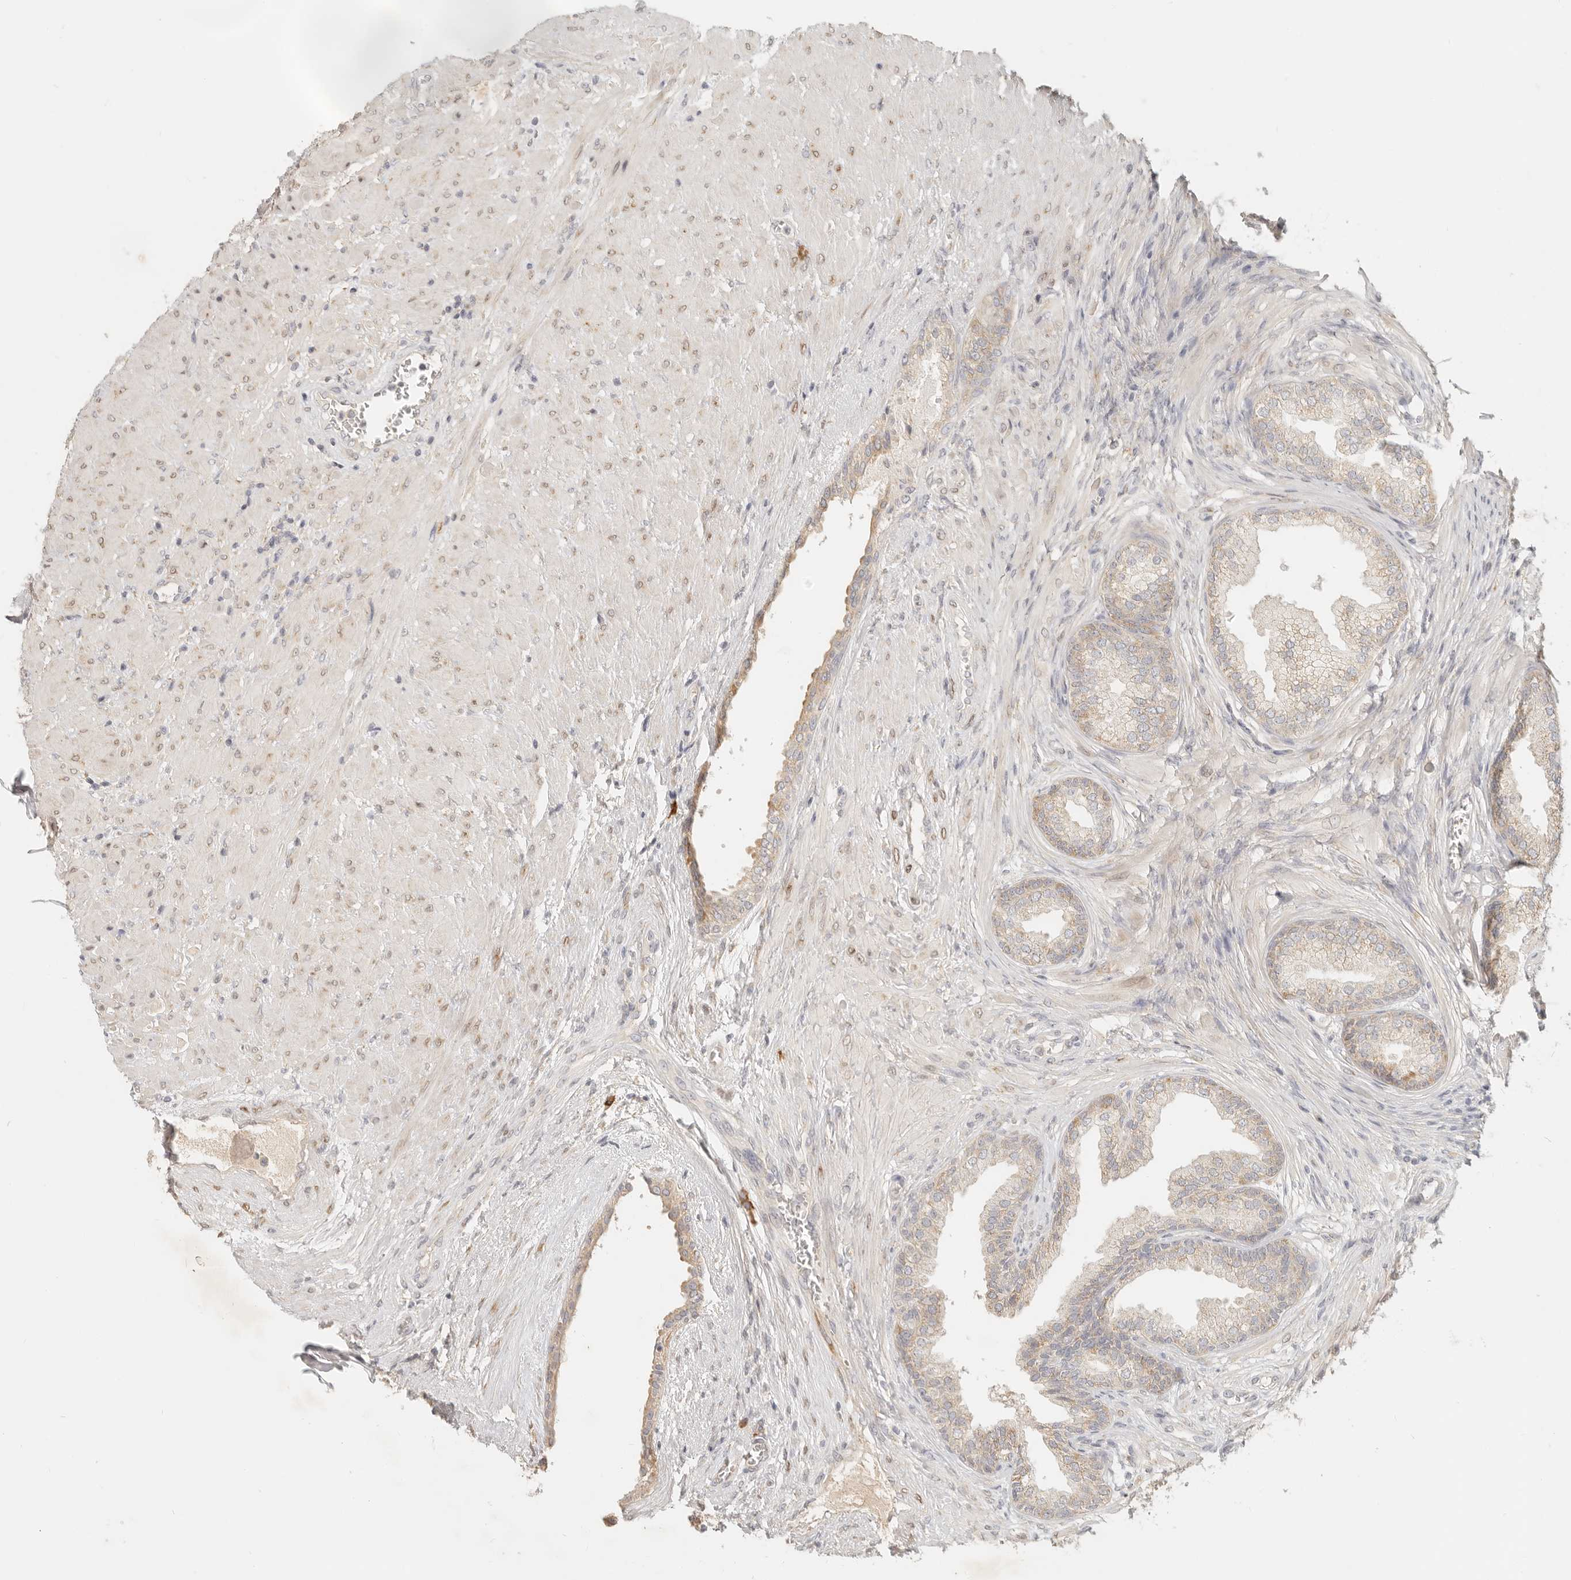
{"staining": {"intensity": "weak", "quantity": "25%-75%", "location": "cytoplasmic/membranous"}, "tissue": "prostate", "cell_type": "Glandular cells", "image_type": "normal", "snomed": [{"axis": "morphology", "description": "Normal tissue, NOS"}, {"axis": "topography", "description": "Prostate"}], "caption": "Glandular cells reveal low levels of weak cytoplasmic/membranous positivity in approximately 25%-75% of cells in benign human prostate. The protein is shown in brown color, while the nuclei are stained blue.", "gene": "PABPC4", "patient": {"sex": "male", "age": 76}}